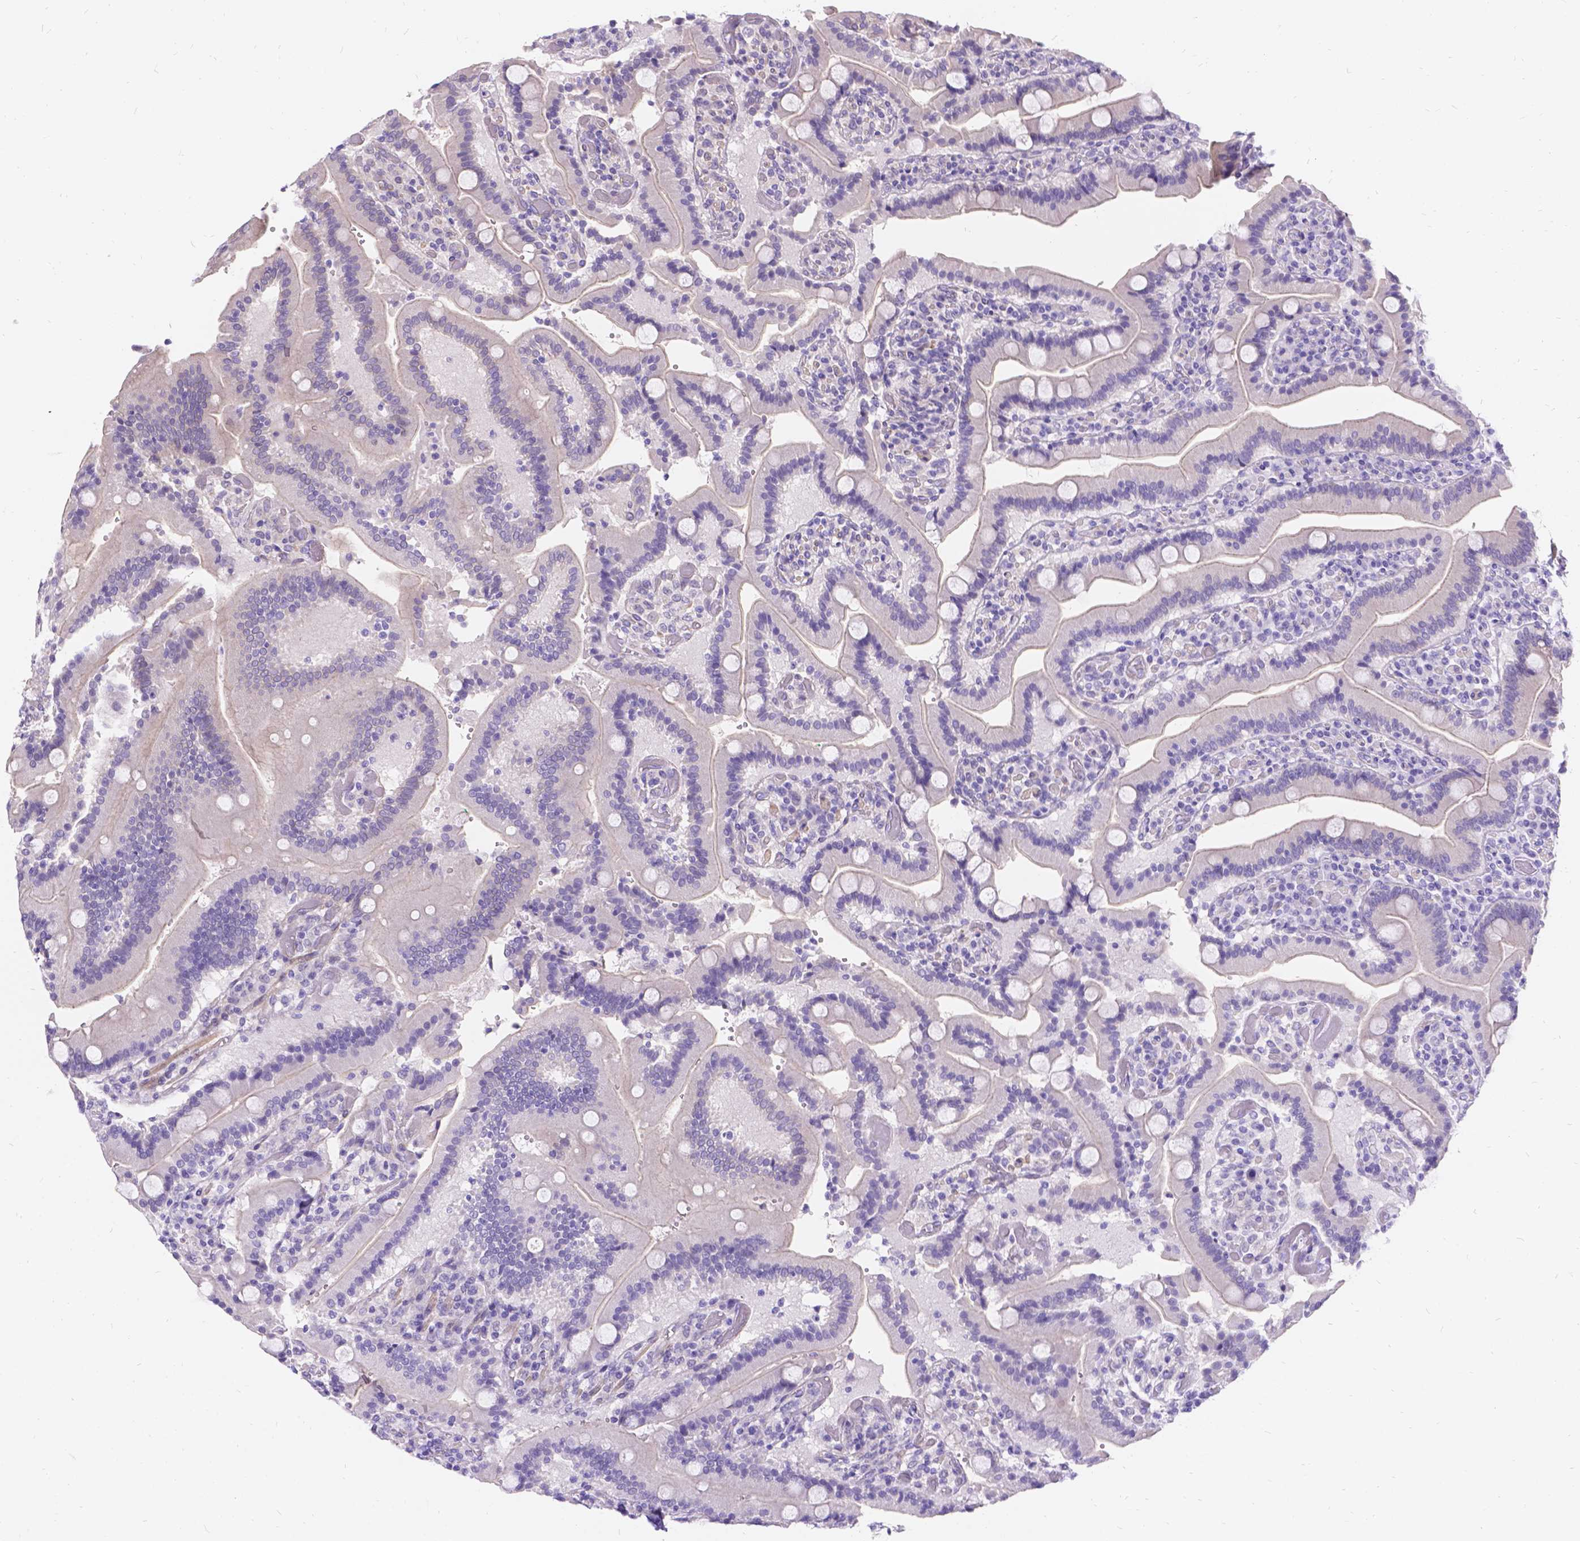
{"staining": {"intensity": "weak", "quantity": "<25%", "location": "cytoplasmic/membranous"}, "tissue": "duodenum", "cell_type": "Glandular cells", "image_type": "normal", "snomed": [{"axis": "morphology", "description": "Normal tissue, NOS"}, {"axis": "topography", "description": "Duodenum"}], "caption": "Immunohistochemistry of unremarkable human duodenum demonstrates no staining in glandular cells.", "gene": "PALS1", "patient": {"sex": "female", "age": 62}}